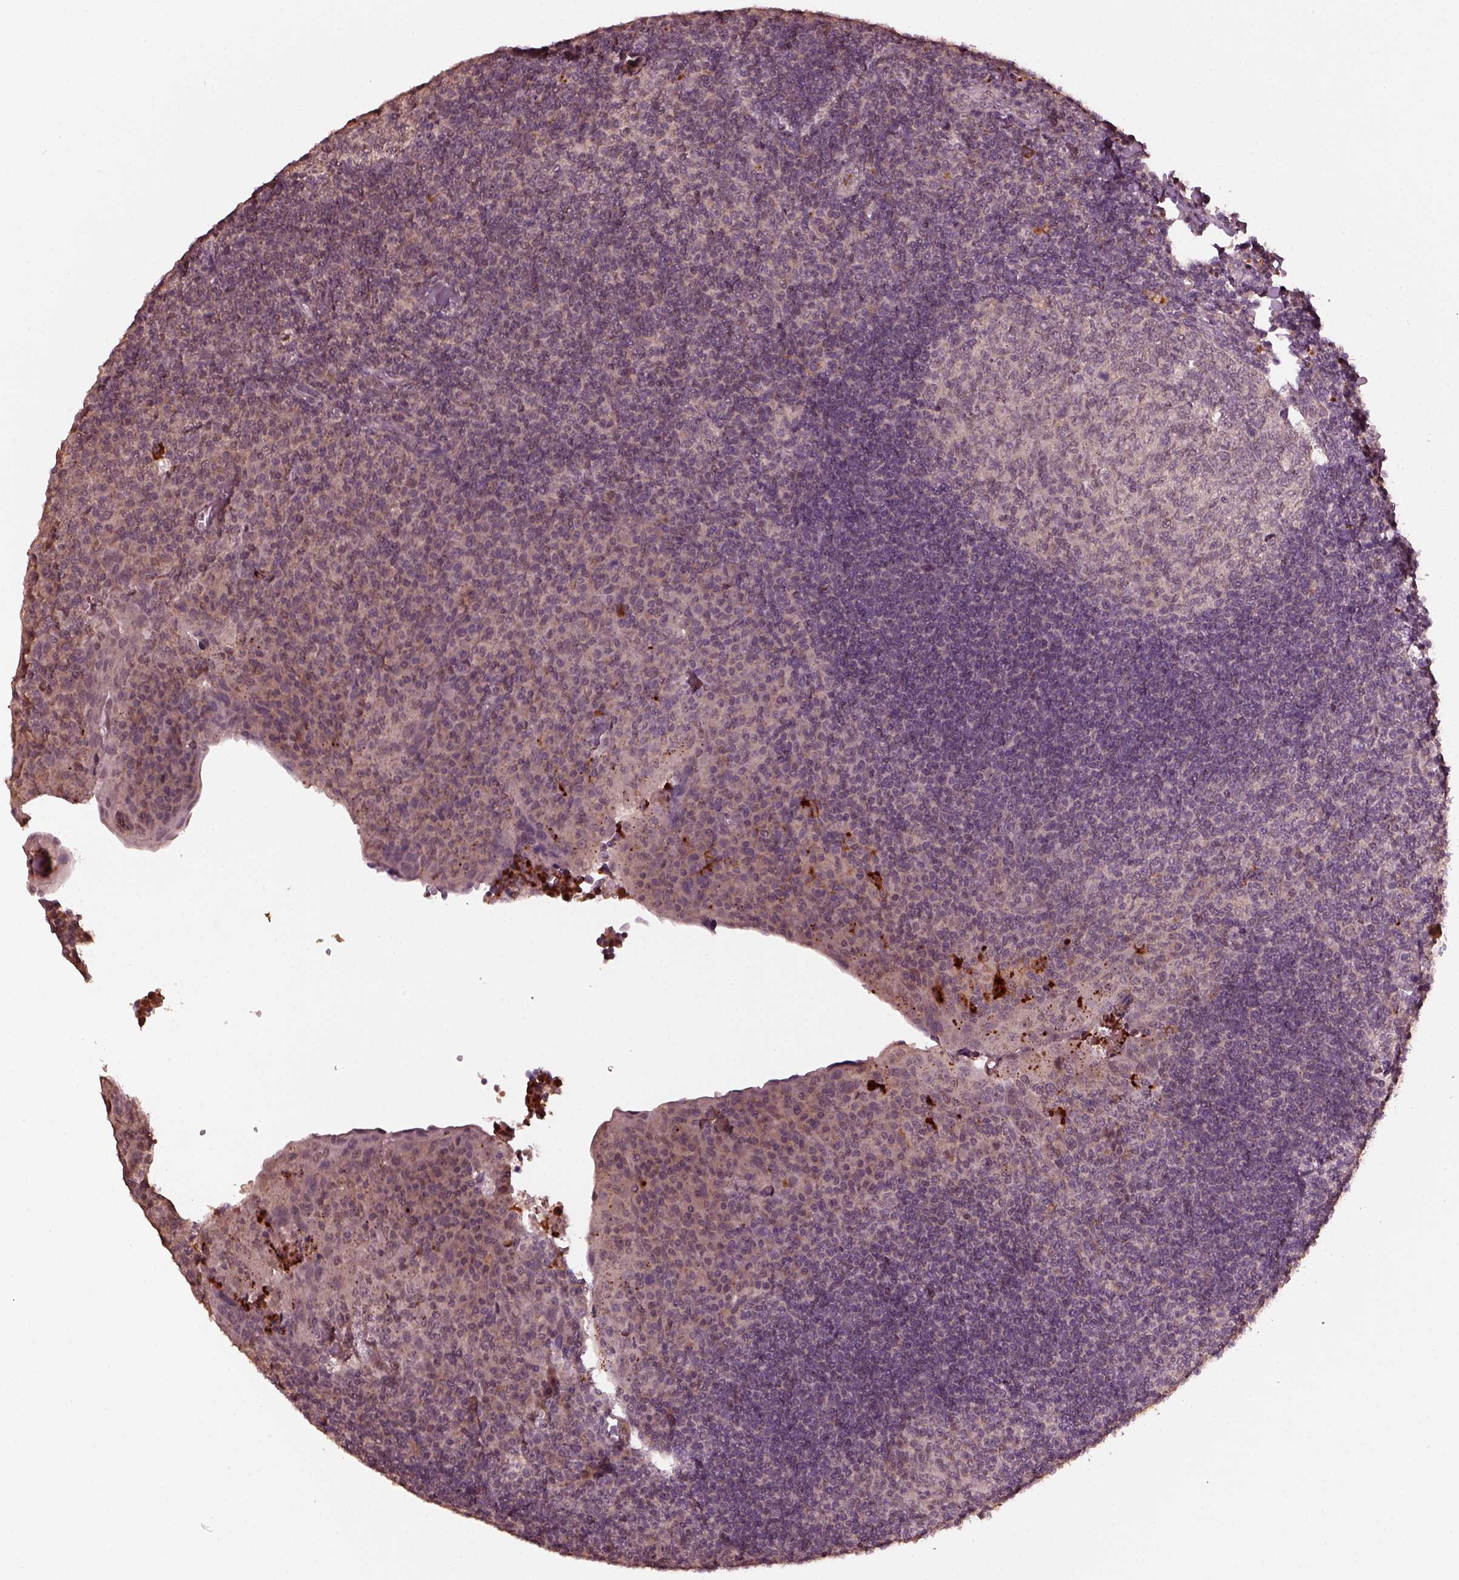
{"staining": {"intensity": "negative", "quantity": "none", "location": "none"}, "tissue": "tonsil", "cell_type": "Germinal center cells", "image_type": "normal", "snomed": [{"axis": "morphology", "description": "Normal tissue, NOS"}, {"axis": "topography", "description": "Tonsil"}], "caption": "A high-resolution image shows immunohistochemistry staining of unremarkable tonsil, which exhibits no significant expression in germinal center cells.", "gene": "RUFY3", "patient": {"sex": "male", "age": 17}}